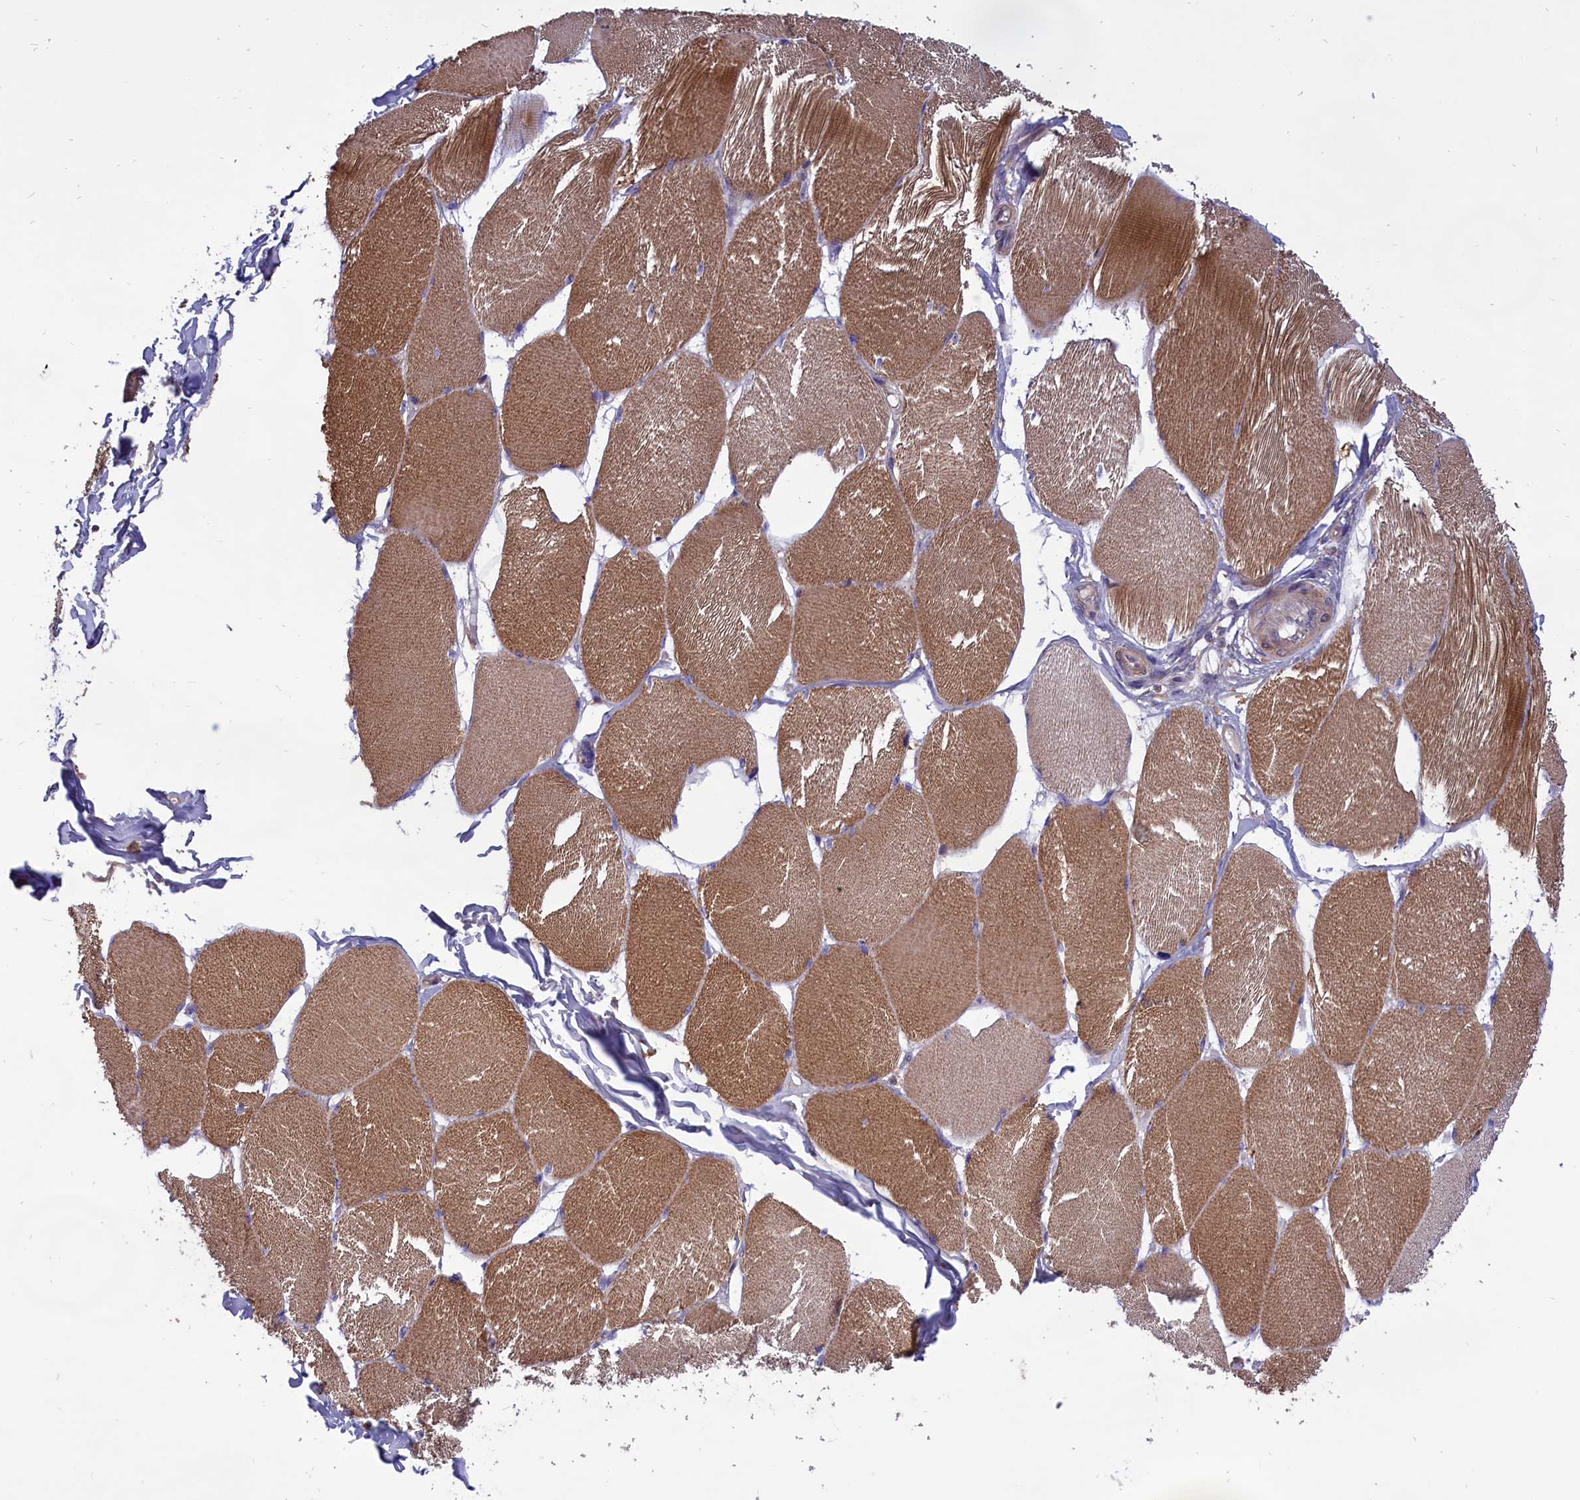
{"staining": {"intensity": "moderate", "quantity": ">75%", "location": "cytoplasmic/membranous"}, "tissue": "skeletal muscle", "cell_type": "Myocytes", "image_type": "normal", "snomed": [{"axis": "morphology", "description": "Normal tissue, NOS"}, {"axis": "topography", "description": "Skin"}, {"axis": "topography", "description": "Skeletal muscle"}], "caption": "Protein staining exhibits moderate cytoplasmic/membranous expression in about >75% of myocytes in benign skeletal muscle.", "gene": "AMDHD2", "patient": {"sex": "male", "age": 83}}